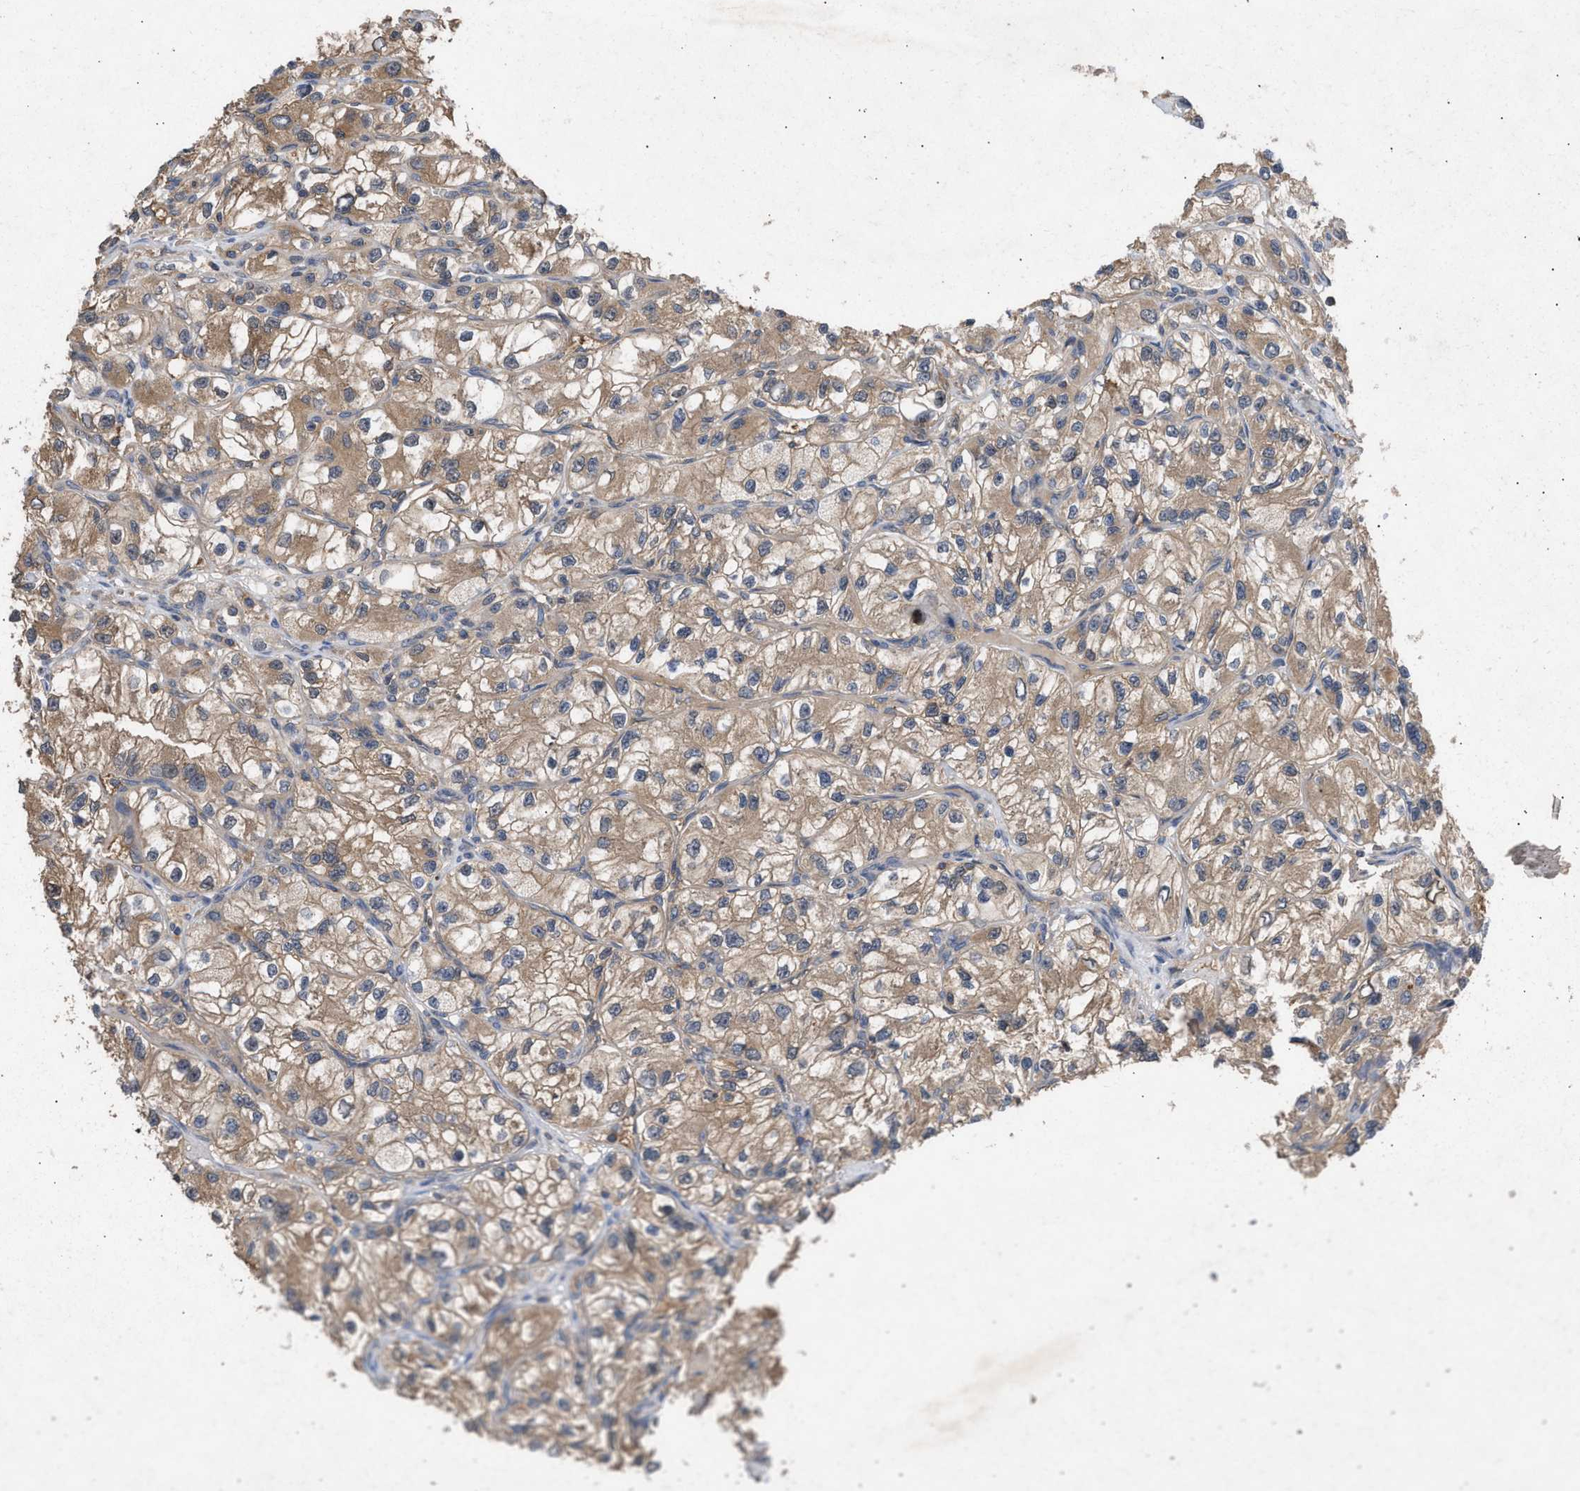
{"staining": {"intensity": "moderate", "quantity": ">75%", "location": "cytoplasmic/membranous"}, "tissue": "renal cancer", "cell_type": "Tumor cells", "image_type": "cancer", "snomed": [{"axis": "morphology", "description": "Adenocarcinoma, NOS"}, {"axis": "topography", "description": "Kidney"}], "caption": "There is medium levels of moderate cytoplasmic/membranous staining in tumor cells of adenocarcinoma (renal), as demonstrated by immunohistochemical staining (brown color).", "gene": "FITM1", "patient": {"sex": "female", "age": 57}}